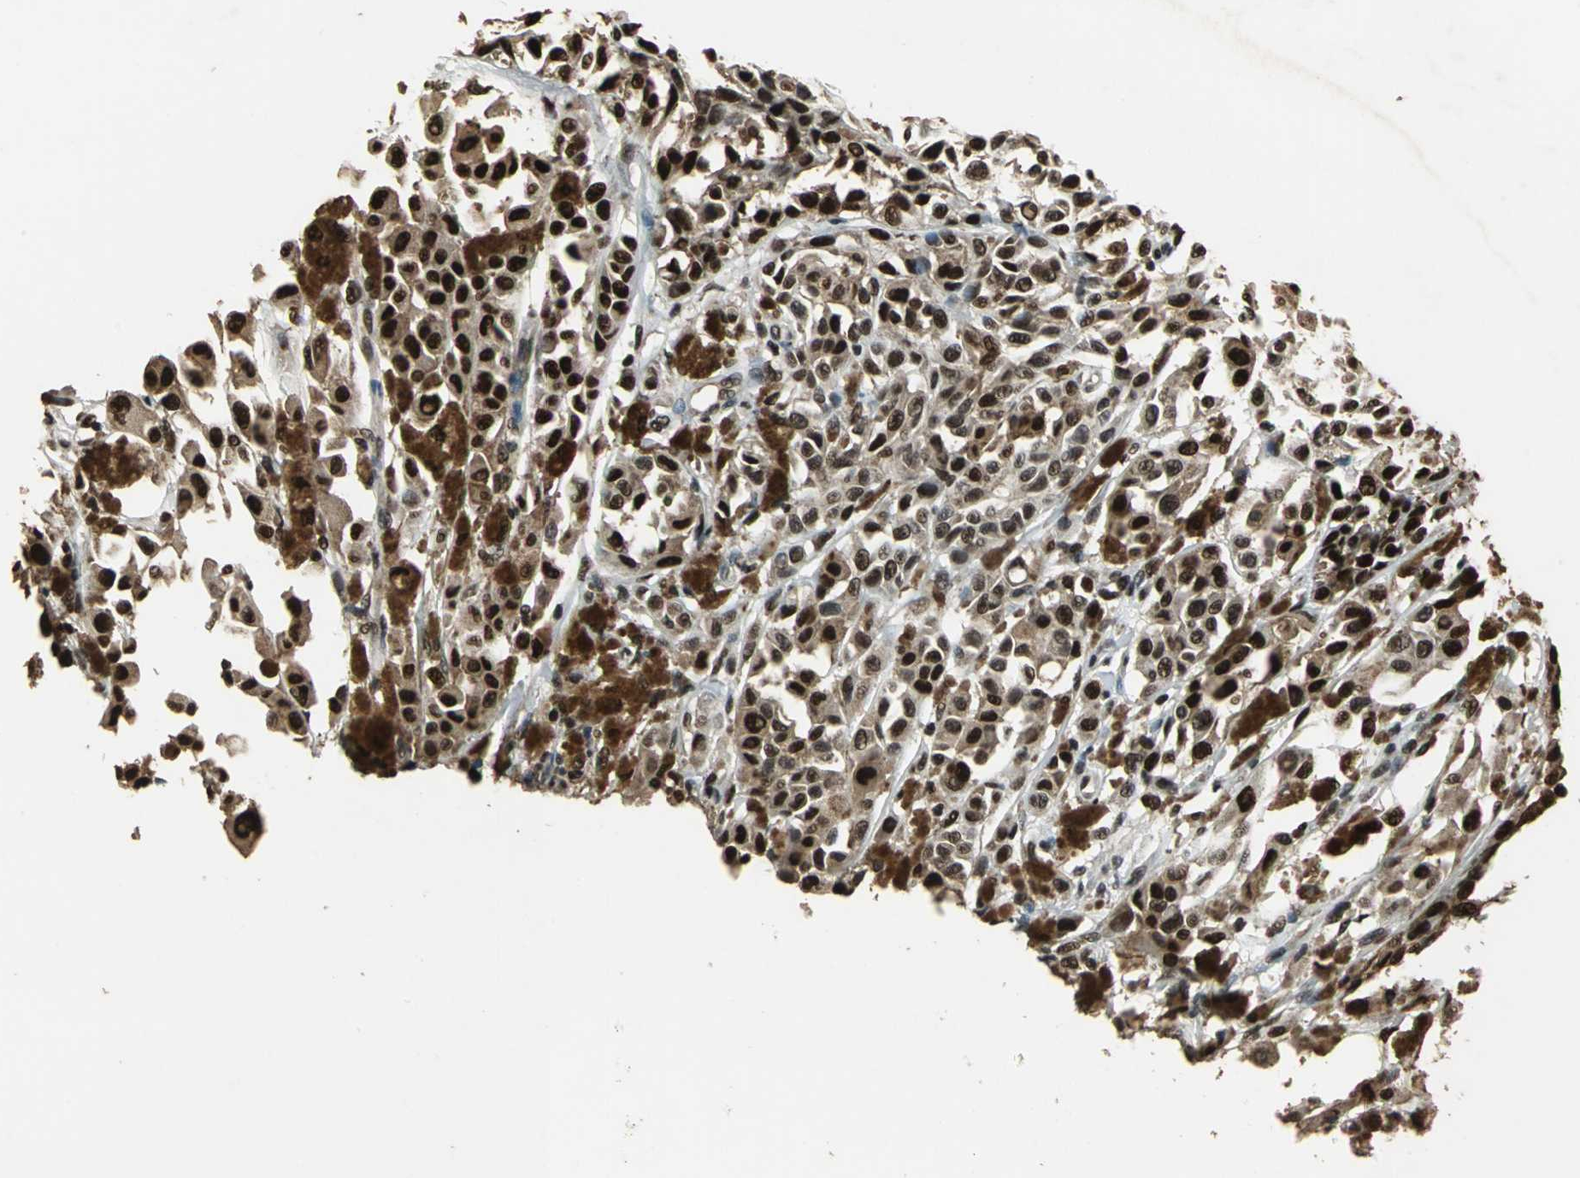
{"staining": {"intensity": "strong", "quantity": ">75%", "location": "nuclear"}, "tissue": "melanoma", "cell_type": "Tumor cells", "image_type": "cancer", "snomed": [{"axis": "morphology", "description": "Malignant melanoma, NOS"}, {"axis": "topography", "description": "Skin"}], "caption": "An image of melanoma stained for a protein shows strong nuclear brown staining in tumor cells.", "gene": "MIS18BP1", "patient": {"sex": "female", "age": 38}}